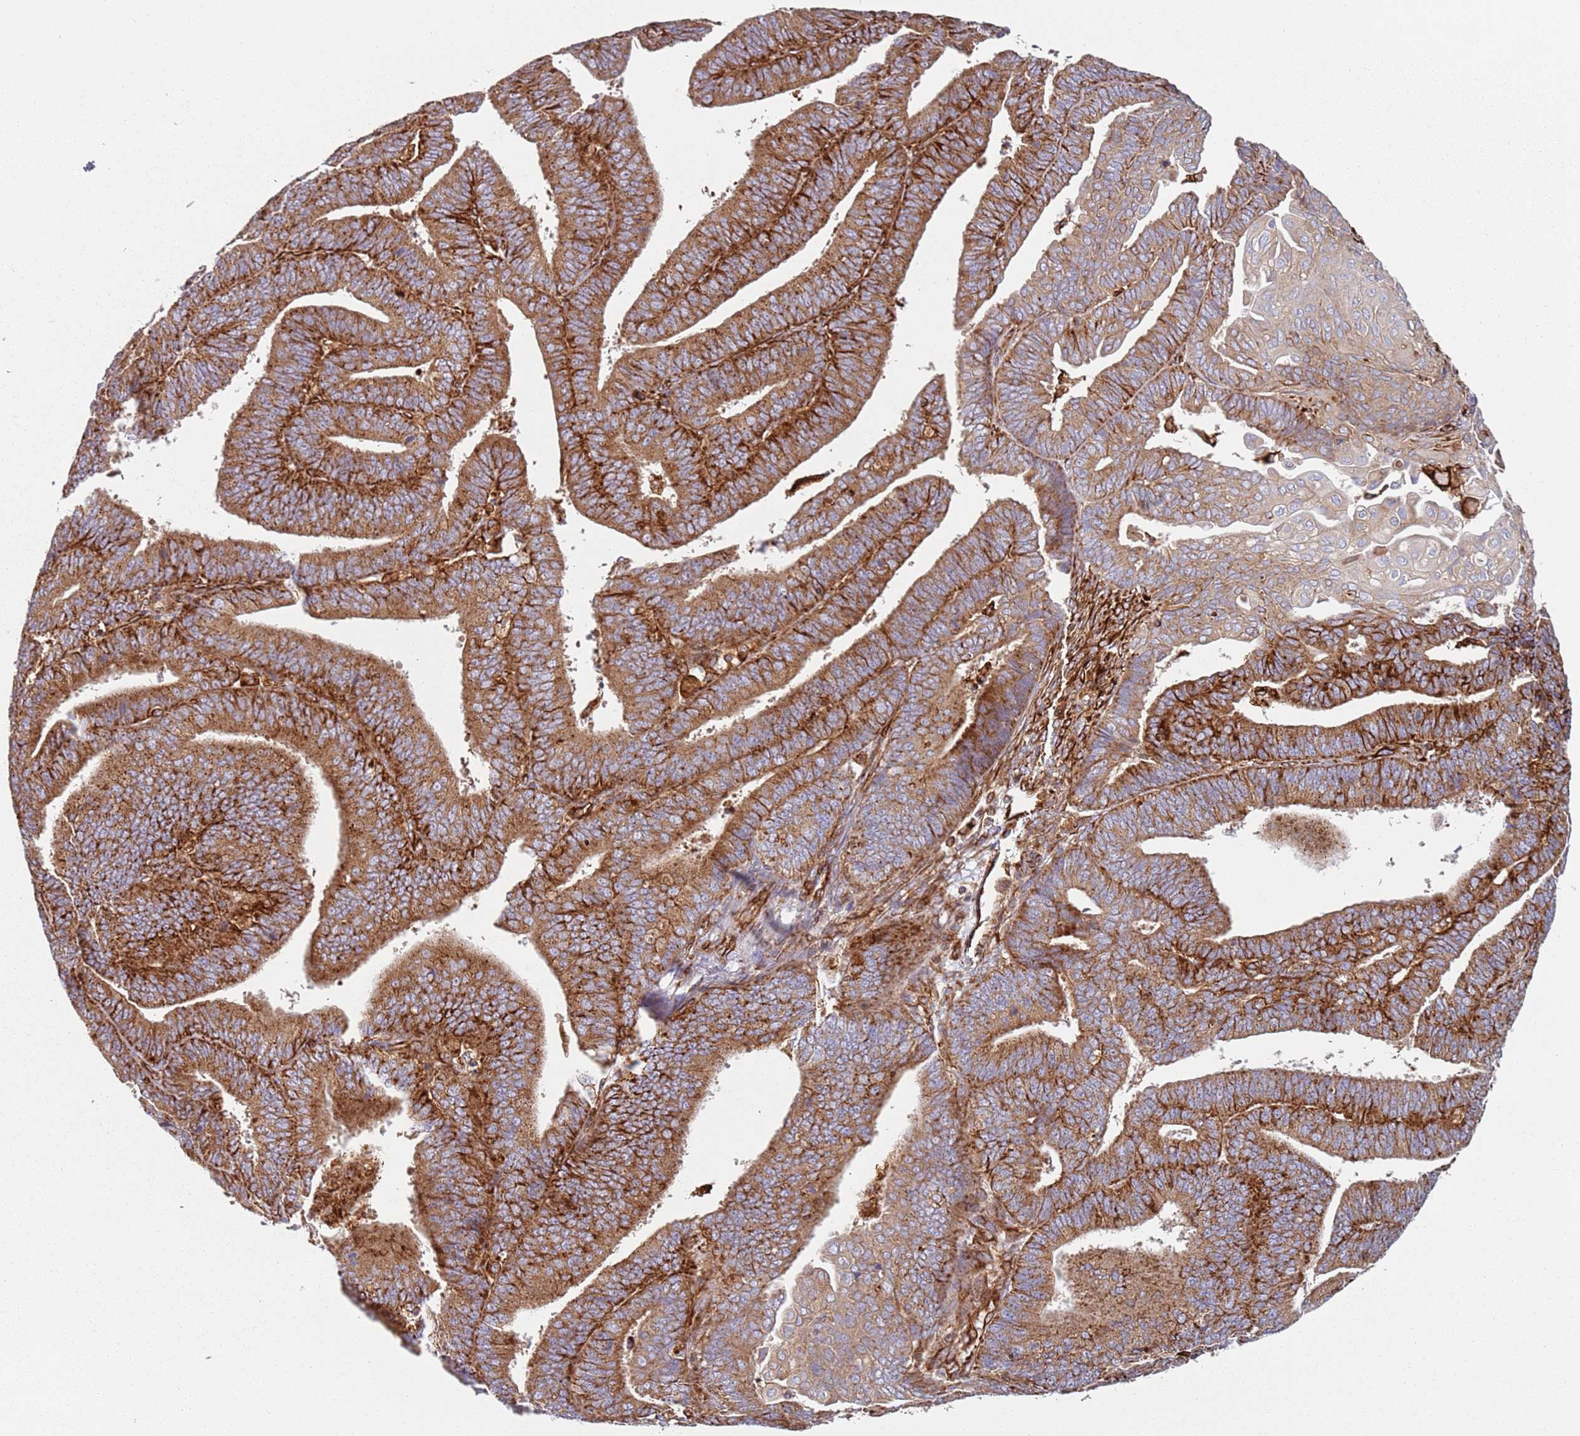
{"staining": {"intensity": "strong", "quantity": ">75%", "location": "cytoplasmic/membranous"}, "tissue": "endometrial cancer", "cell_type": "Tumor cells", "image_type": "cancer", "snomed": [{"axis": "morphology", "description": "Adenocarcinoma, NOS"}, {"axis": "topography", "description": "Endometrium"}], "caption": "A high-resolution image shows immunohistochemistry (IHC) staining of endometrial cancer (adenocarcinoma), which exhibits strong cytoplasmic/membranous positivity in about >75% of tumor cells.", "gene": "SNAPIN", "patient": {"sex": "female", "age": 73}}